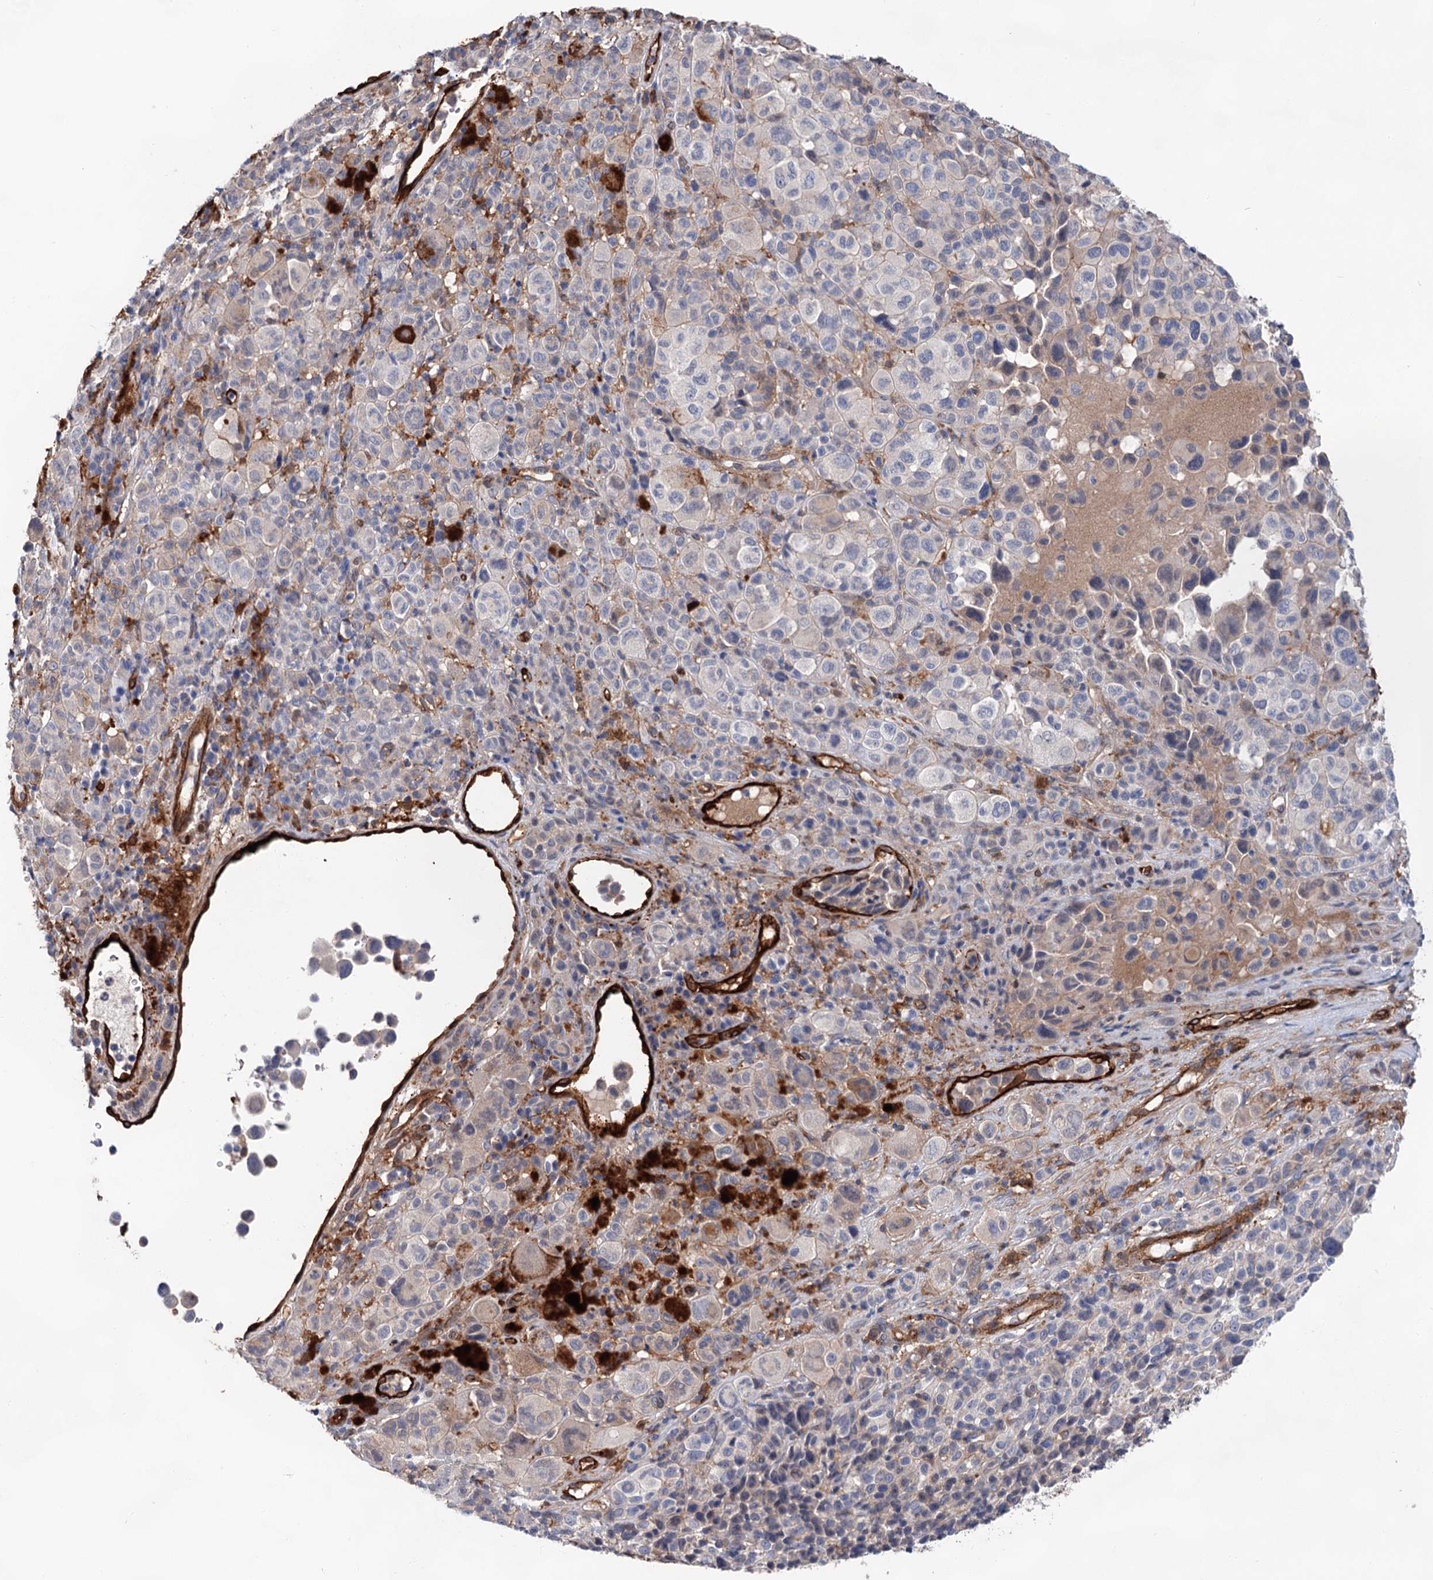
{"staining": {"intensity": "negative", "quantity": "none", "location": "none"}, "tissue": "melanoma", "cell_type": "Tumor cells", "image_type": "cancer", "snomed": [{"axis": "morphology", "description": "Malignant melanoma, NOS"}, {"axis": "topography", "description": "Skin of trunk"}], "caption": "IHC image of human malignant melanoma stained for a protein (brown), which displays no positivity in tumor cells.", "gene": "TMTC3", "patient": {"sex": "male", "age": 71}}